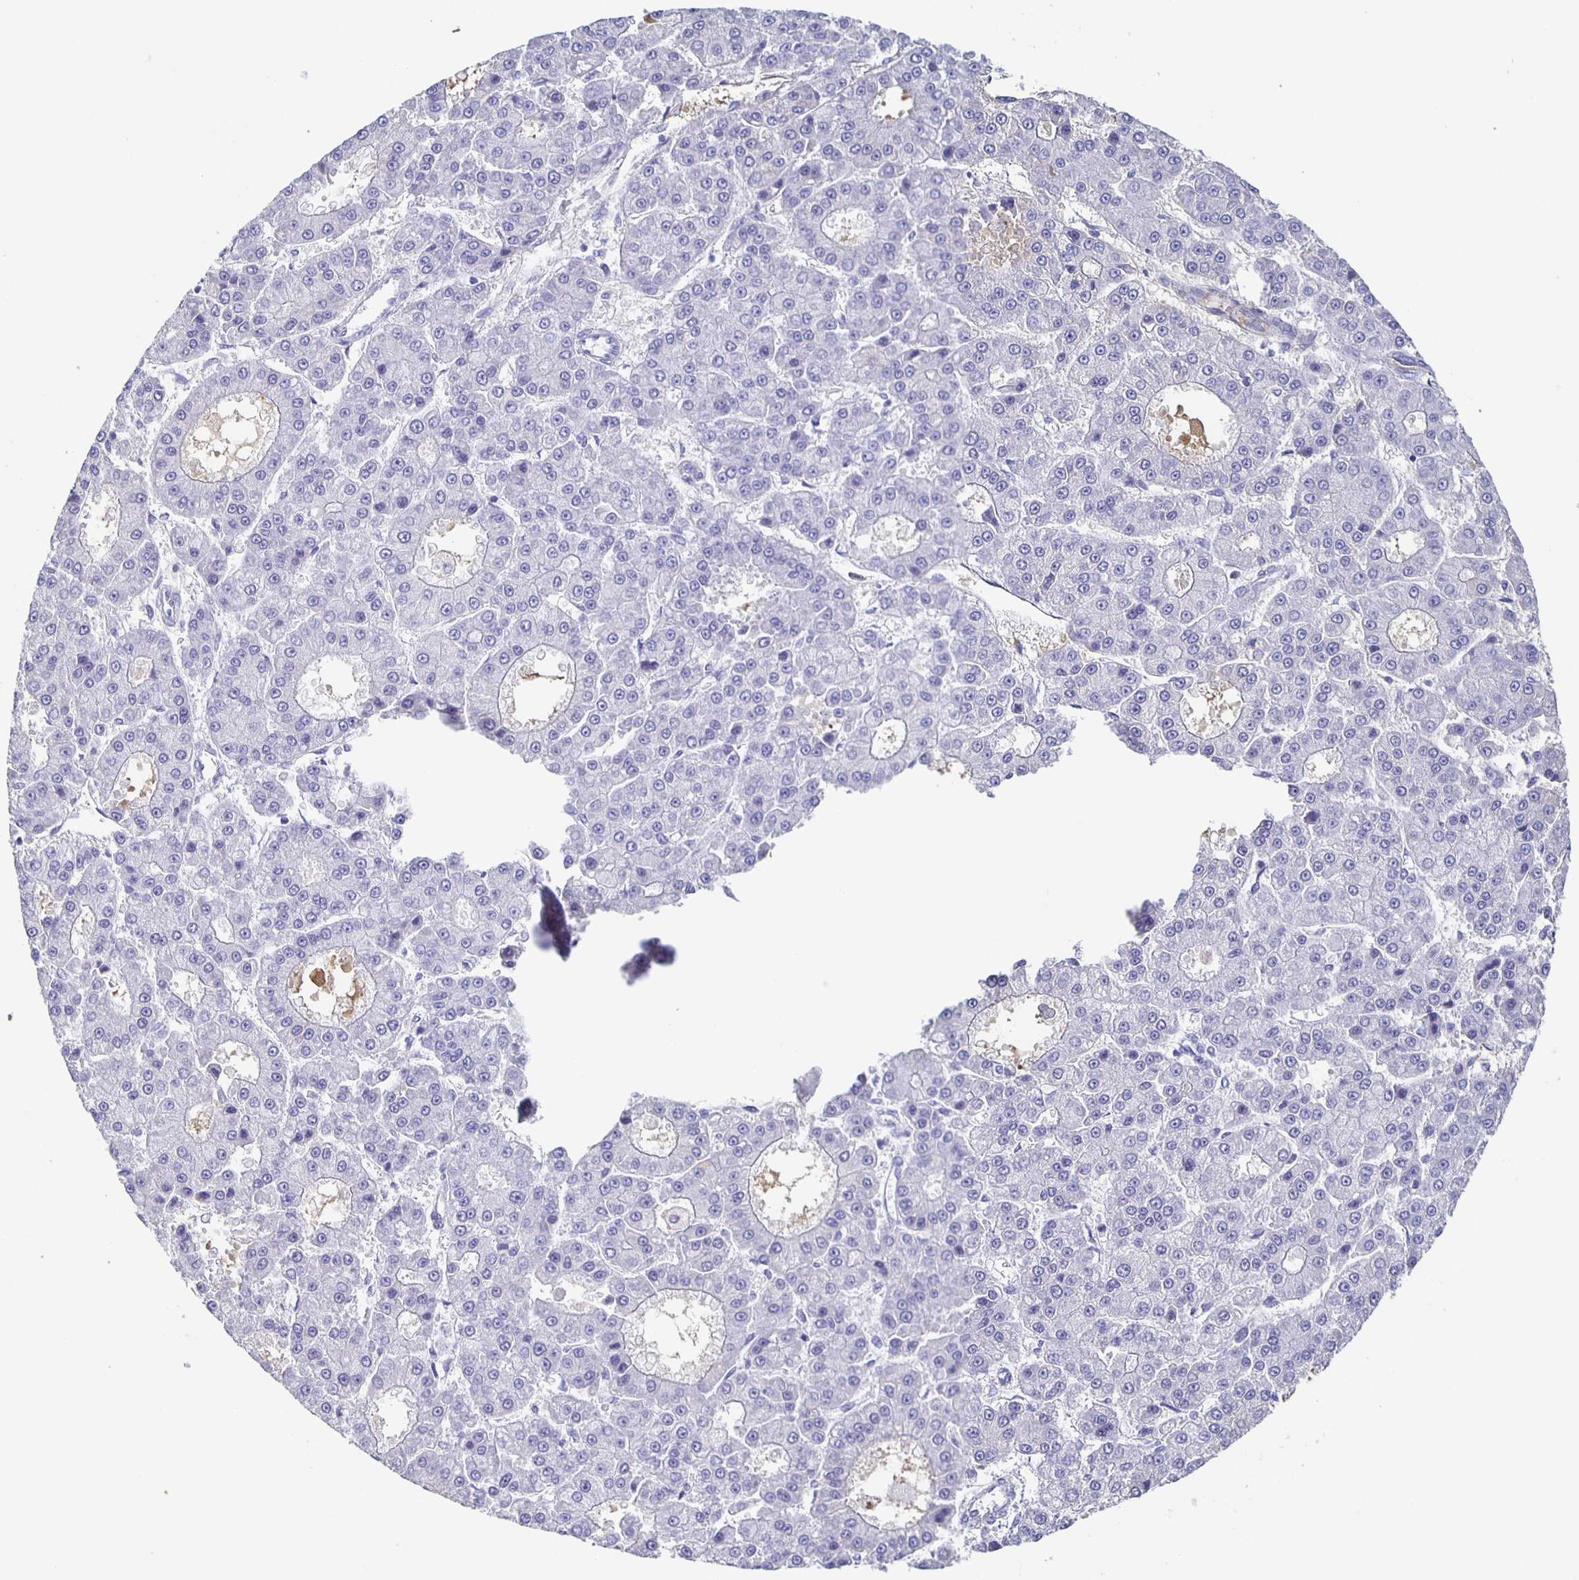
{"staining": {"intensity": "negative", "quantity": "none", "location": "none"}, "tissue": "liver cancer", "cell_type": "Tumor cells", "image_type": "cancer", "snomed": [{"axis": "morphology", "description": "Carcinoma, Hepatocellular, NOS"}, {"axis": "topography", "description": "Liver"}], "caption": "Liver cancer stained for a protein using immunohistochemistry (IHC) displays no staining tumor cells.", "gene": "FGA", "patient": {"sex": "male", "age": 70}}